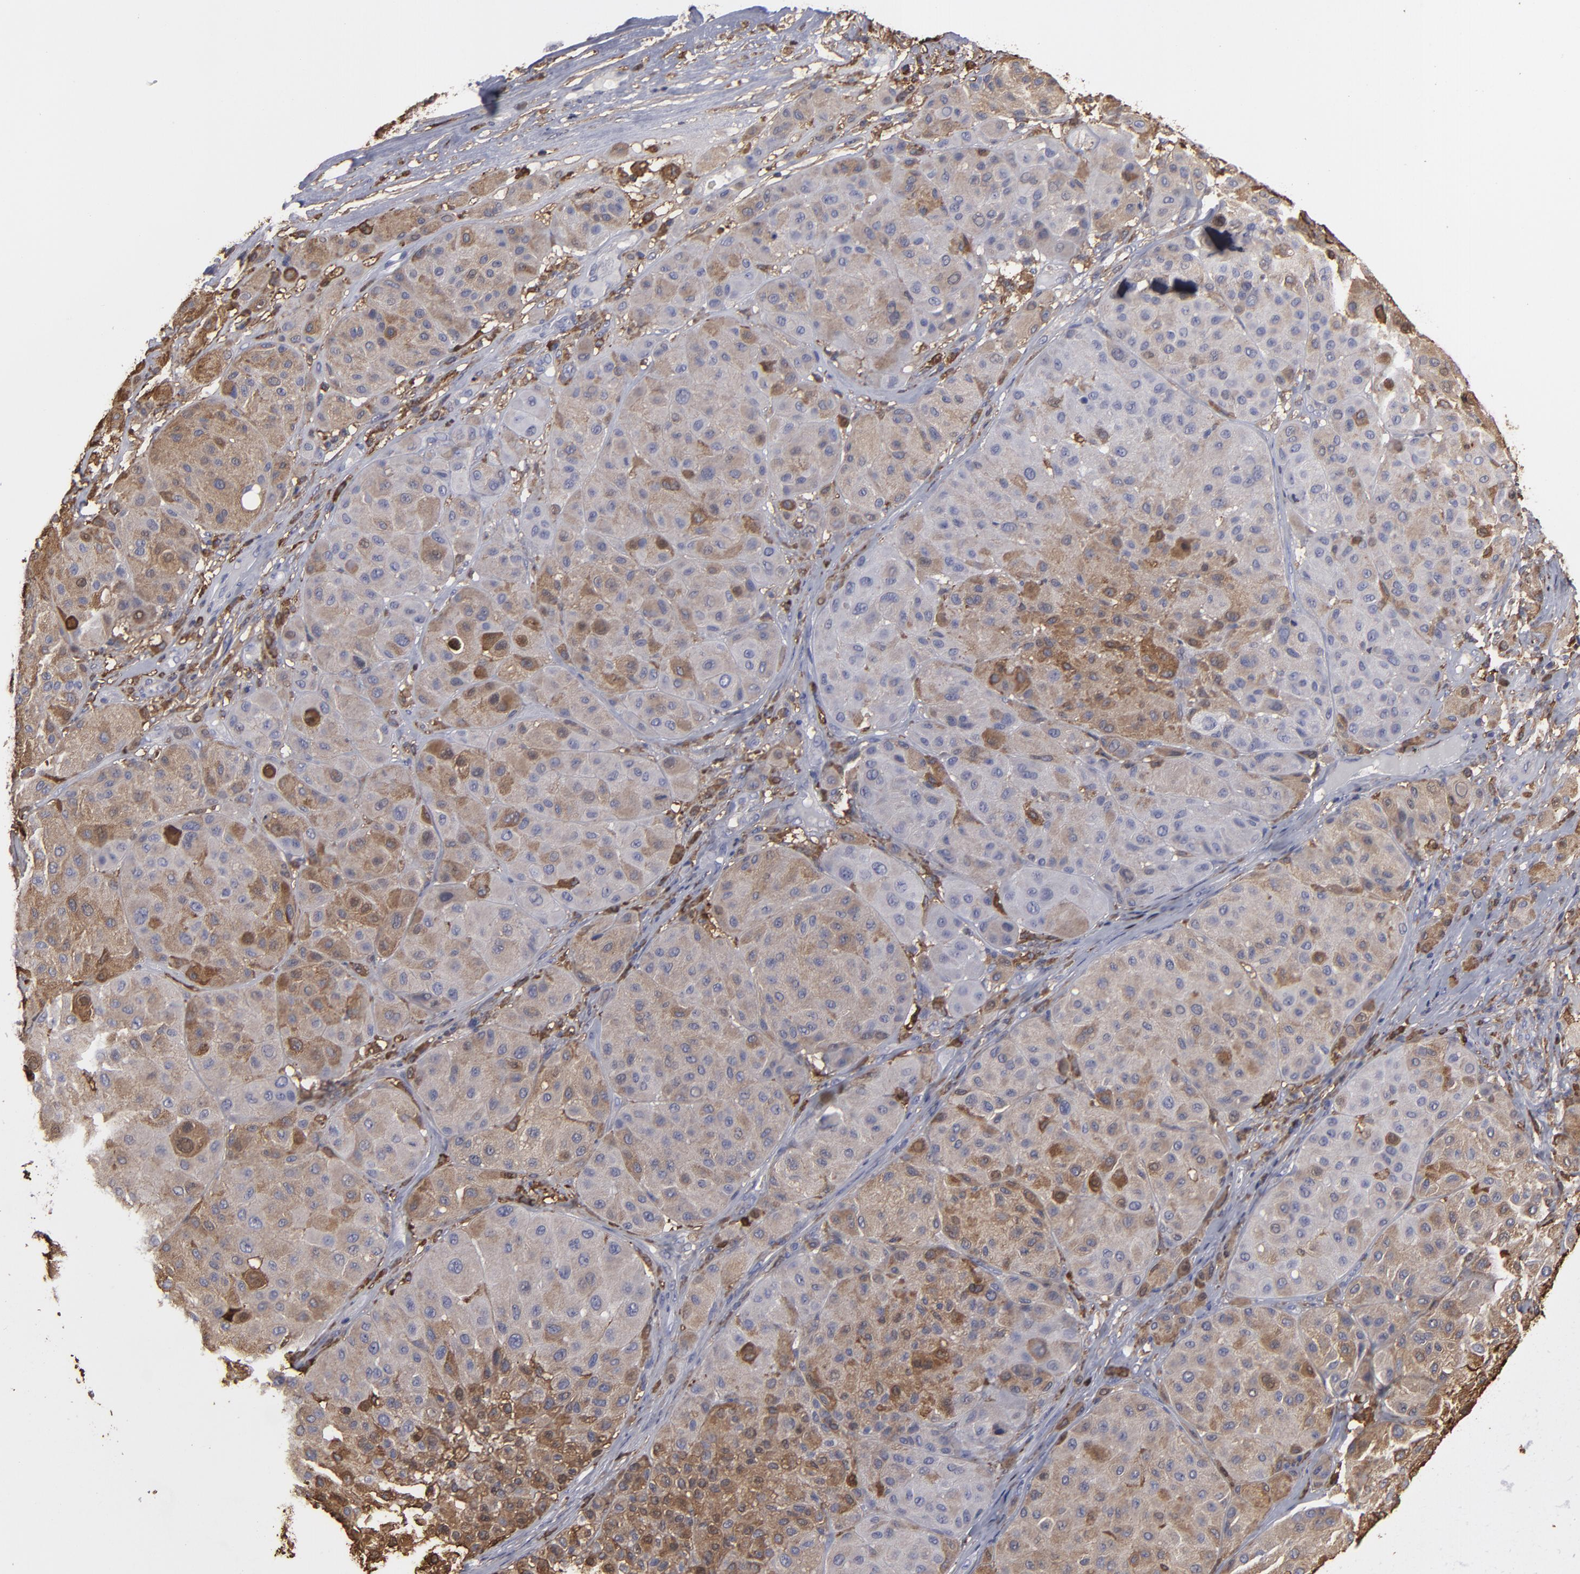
{"staining": {"intensity": "weak", "quantity": ">75%", "location": "cytoplasmic/membranous"}, "tissue": "melanoma", "cell_type": "Tumor cells", "image_type": "cancer", "snomed": [{"axis": "morphology", "description": "Normal tissue, NOS"}, {"axis": "morphology", "description": "Malignant melanoma, Metastatic site"}, {"axis": "topography", "description": "Skin"}], "caption": "Melanoma was stained to show a protein in brown. There is low levels of weak cytoplasmic/membranous expression in about >75% of tumor cells. (Stains: DAB (3,3'-diaminobenzidine) in brown, nuclei in blue, Microscopy: brightfield microscopy at high magnification).", "gene": "ODC1", "patient": {"sex": "male", "age": 41}}